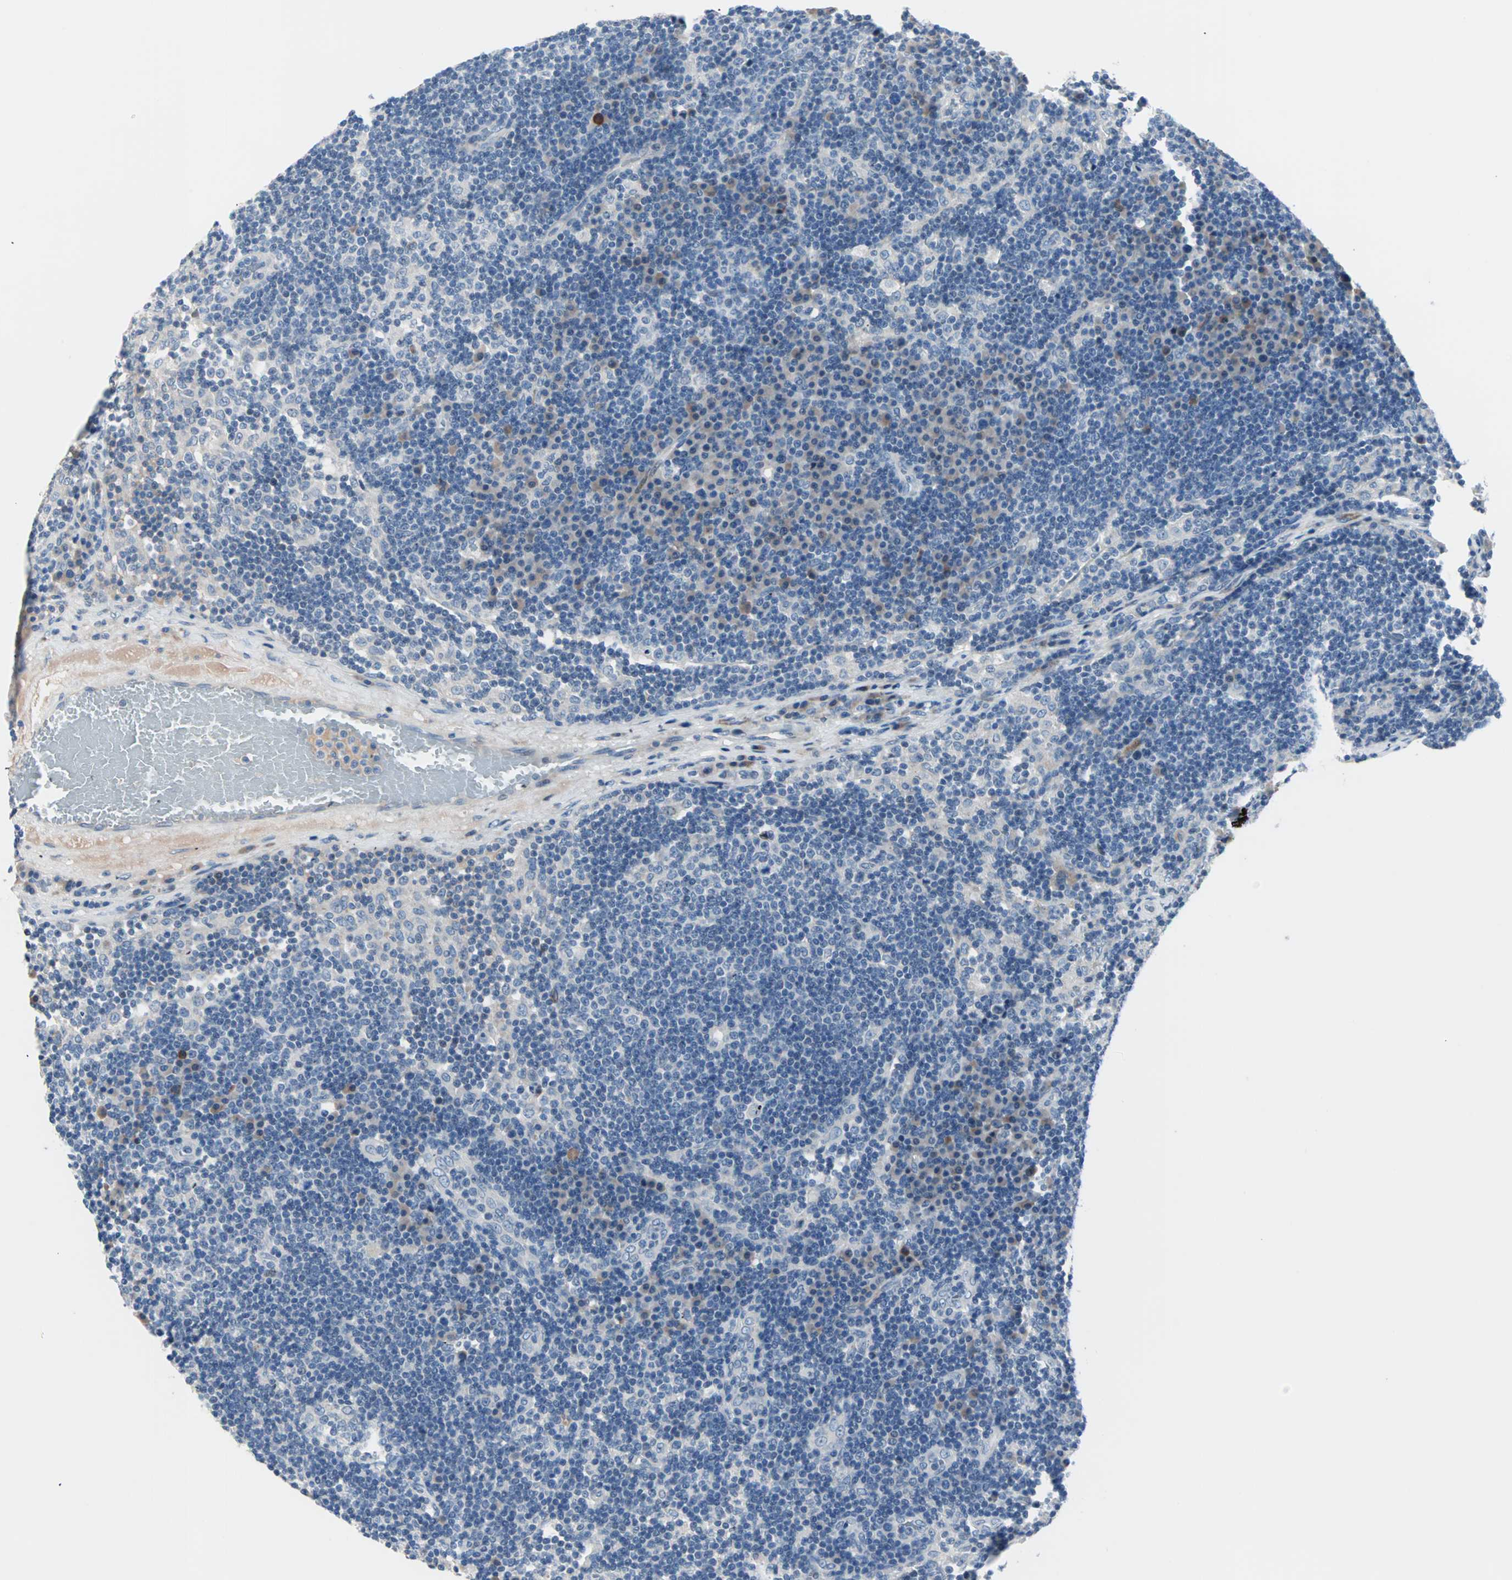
{"staining": {"intensity": "negative", "quantity": "none", "location": "none"}, "tissue": "lymph node", "cell_type": "Germinal center cells", "image_type": "normal", "snomed": [{"axis": "morphology", "description": "Normal tissue, NOS"}, {"axis": "morphology", "description": "Squamous cell carcinoma, metastatic, NOS"}, {"axis": "topography", "description": "Lymph node"}], "caption": "Human lymph node stained for a protein using immunohistochemistry displays no positivity in germinal center cells.", "gene": "NEFH", "patient": {"sex": "female", "age": 53}}